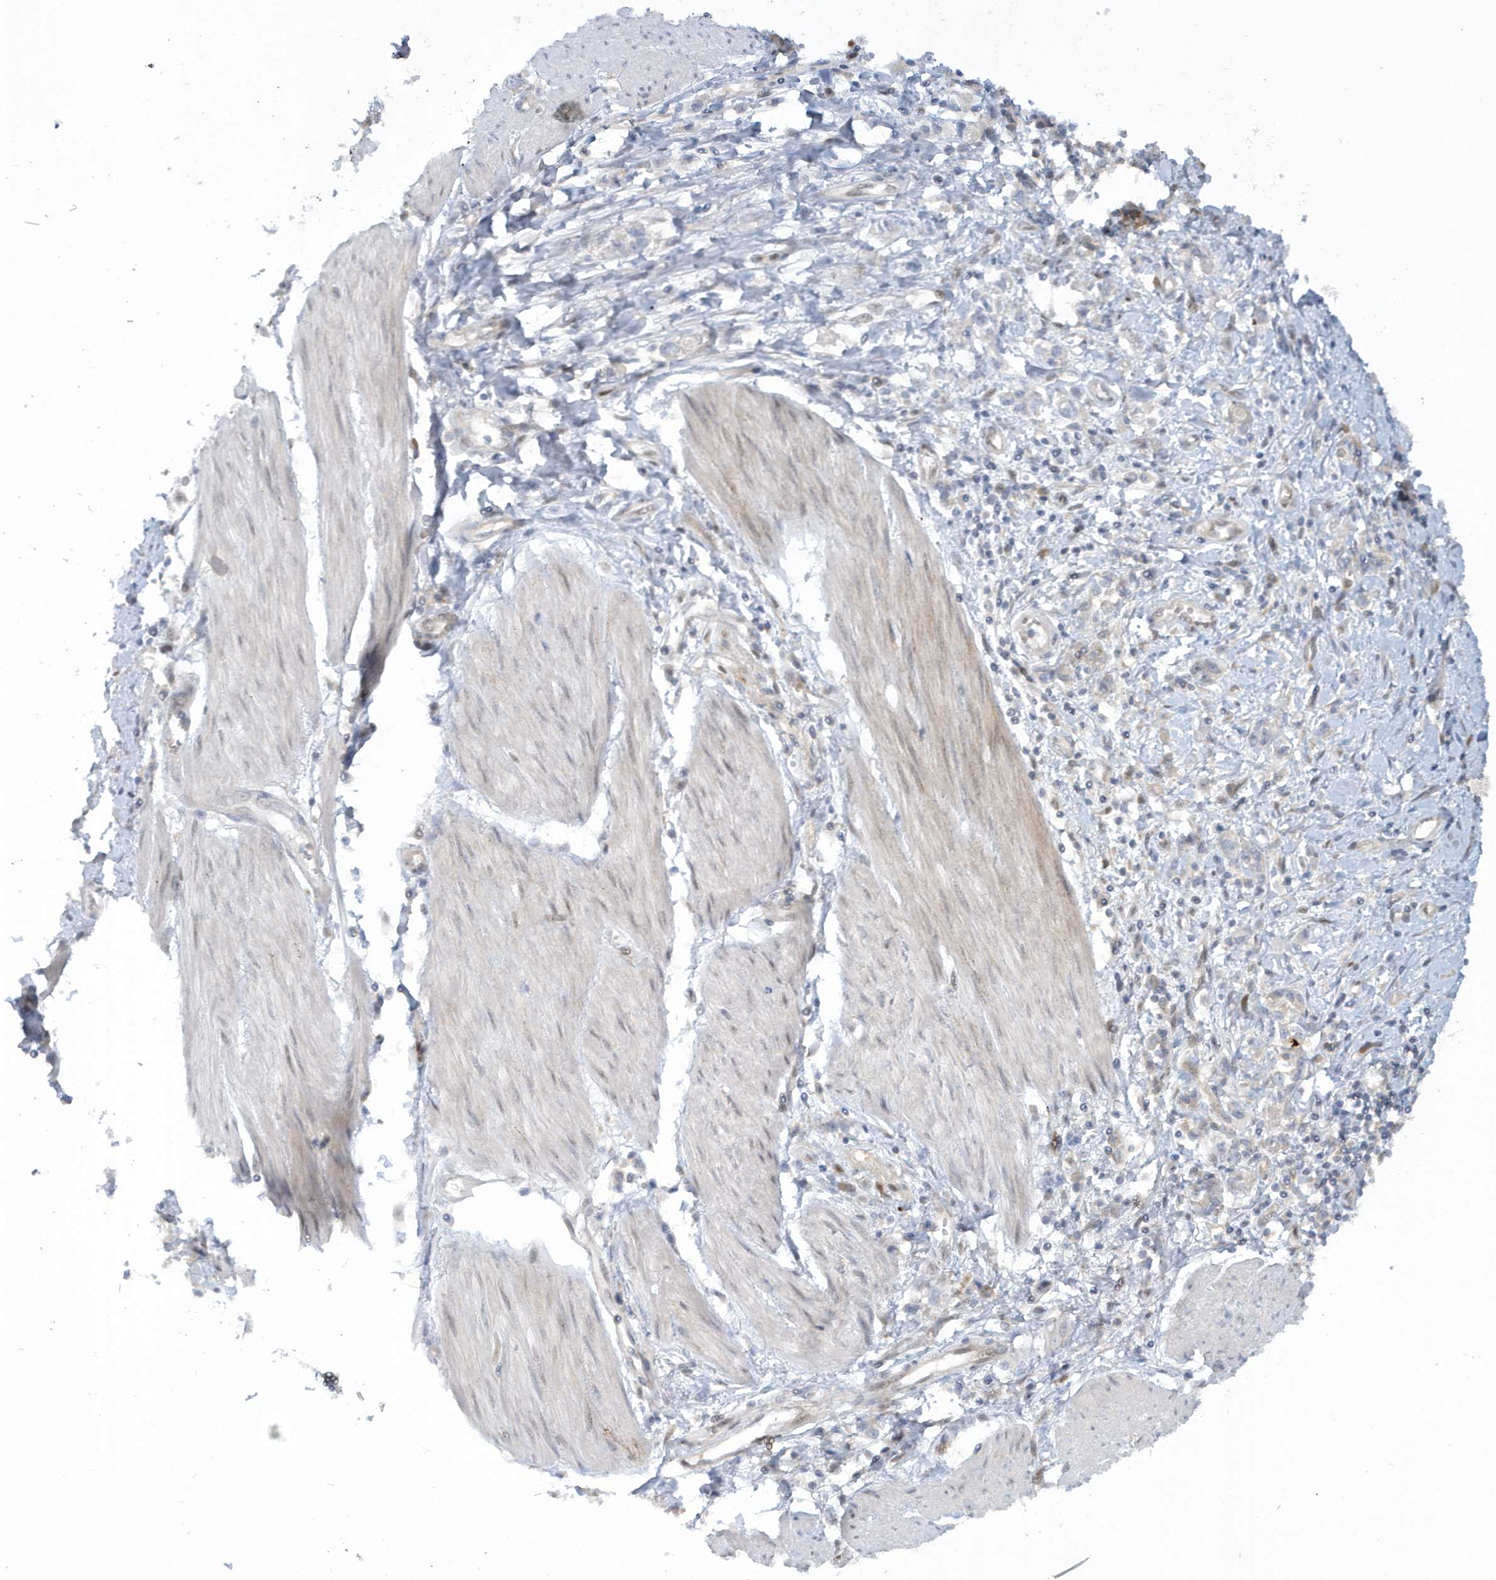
{"staining": {"intensity": "negative", "quantity": "none", "location": "none"}, "tissue": "stomach cancer", "cell_type": "Tumor cells", "image_type": "cancer", "snomed": [{"axis": "morphology", "description": "Adenocarcinoma, NOS"}, {"axis": "topography", "description": "Stomach"}], "caption": "Immunohistochemistry (IHC) image of neoplastic tissue: stomach cancer (adenocarcinoma) stained with DAB (3,3'-diaminobenzidine) shows no significant protein positivity in tumor cells.", "gene": "ATG4A", "patient": {"sex": "female", "age": 76}}